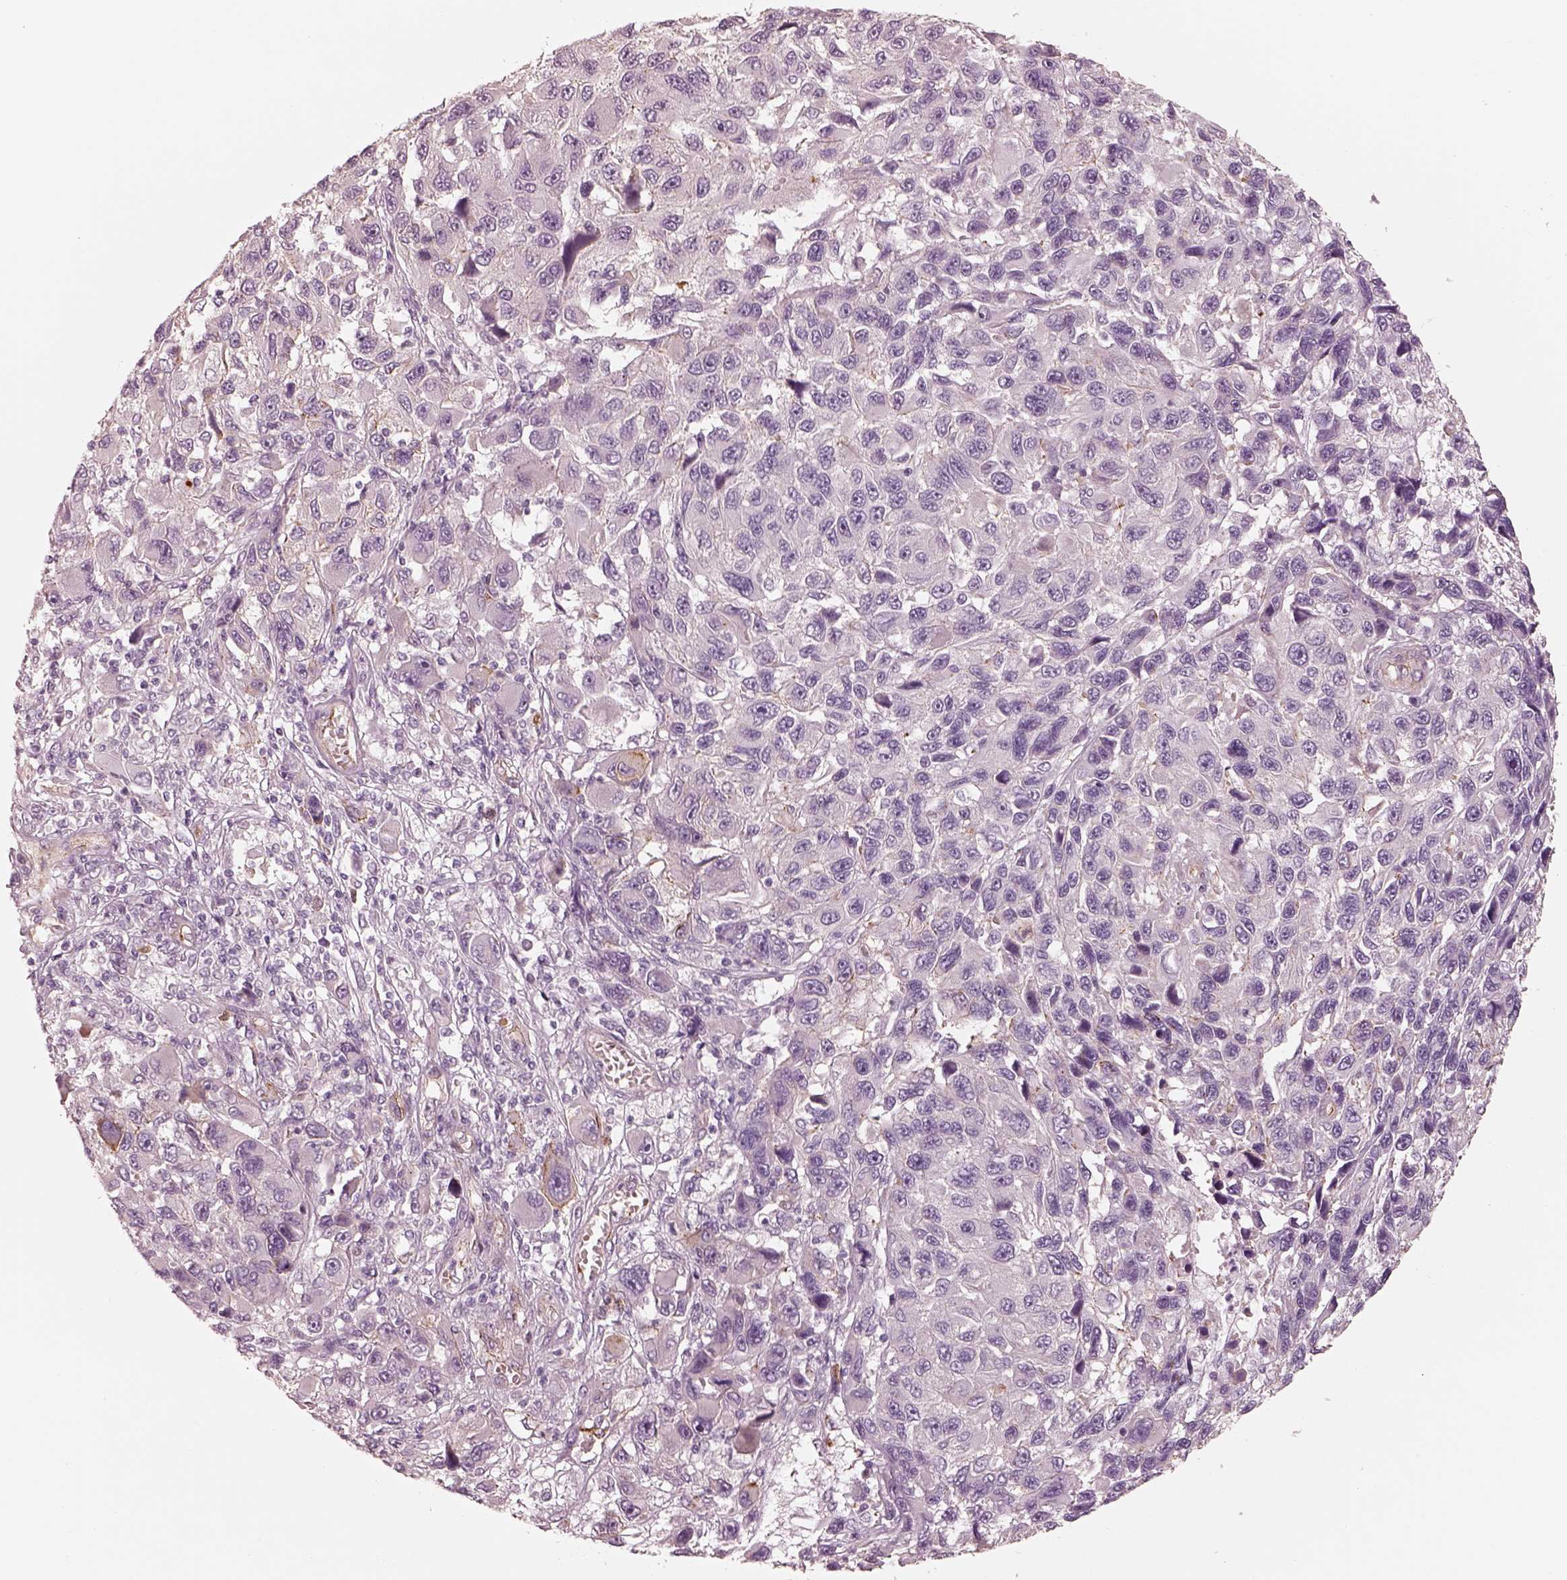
{"staining": {"intensity": "negative", "quantity": "none", "location": "none"}, "tissue": "melanoma", "cell_type": "Tumor cells", "image_type": "cancer", "snomed": [{"axis": "morphology", "description": "Malignant melanoma, NOS"}, {"axis": "topography", "description": "Skin"}], "caption": "DAB (3,3'-diaminobenzidine) immunohistochemical staining of human malignant melanoma exhibits no significant positivity in tumor cells.", "gene": "CRYM", "patient": {"sex": "male", "age": 53}}